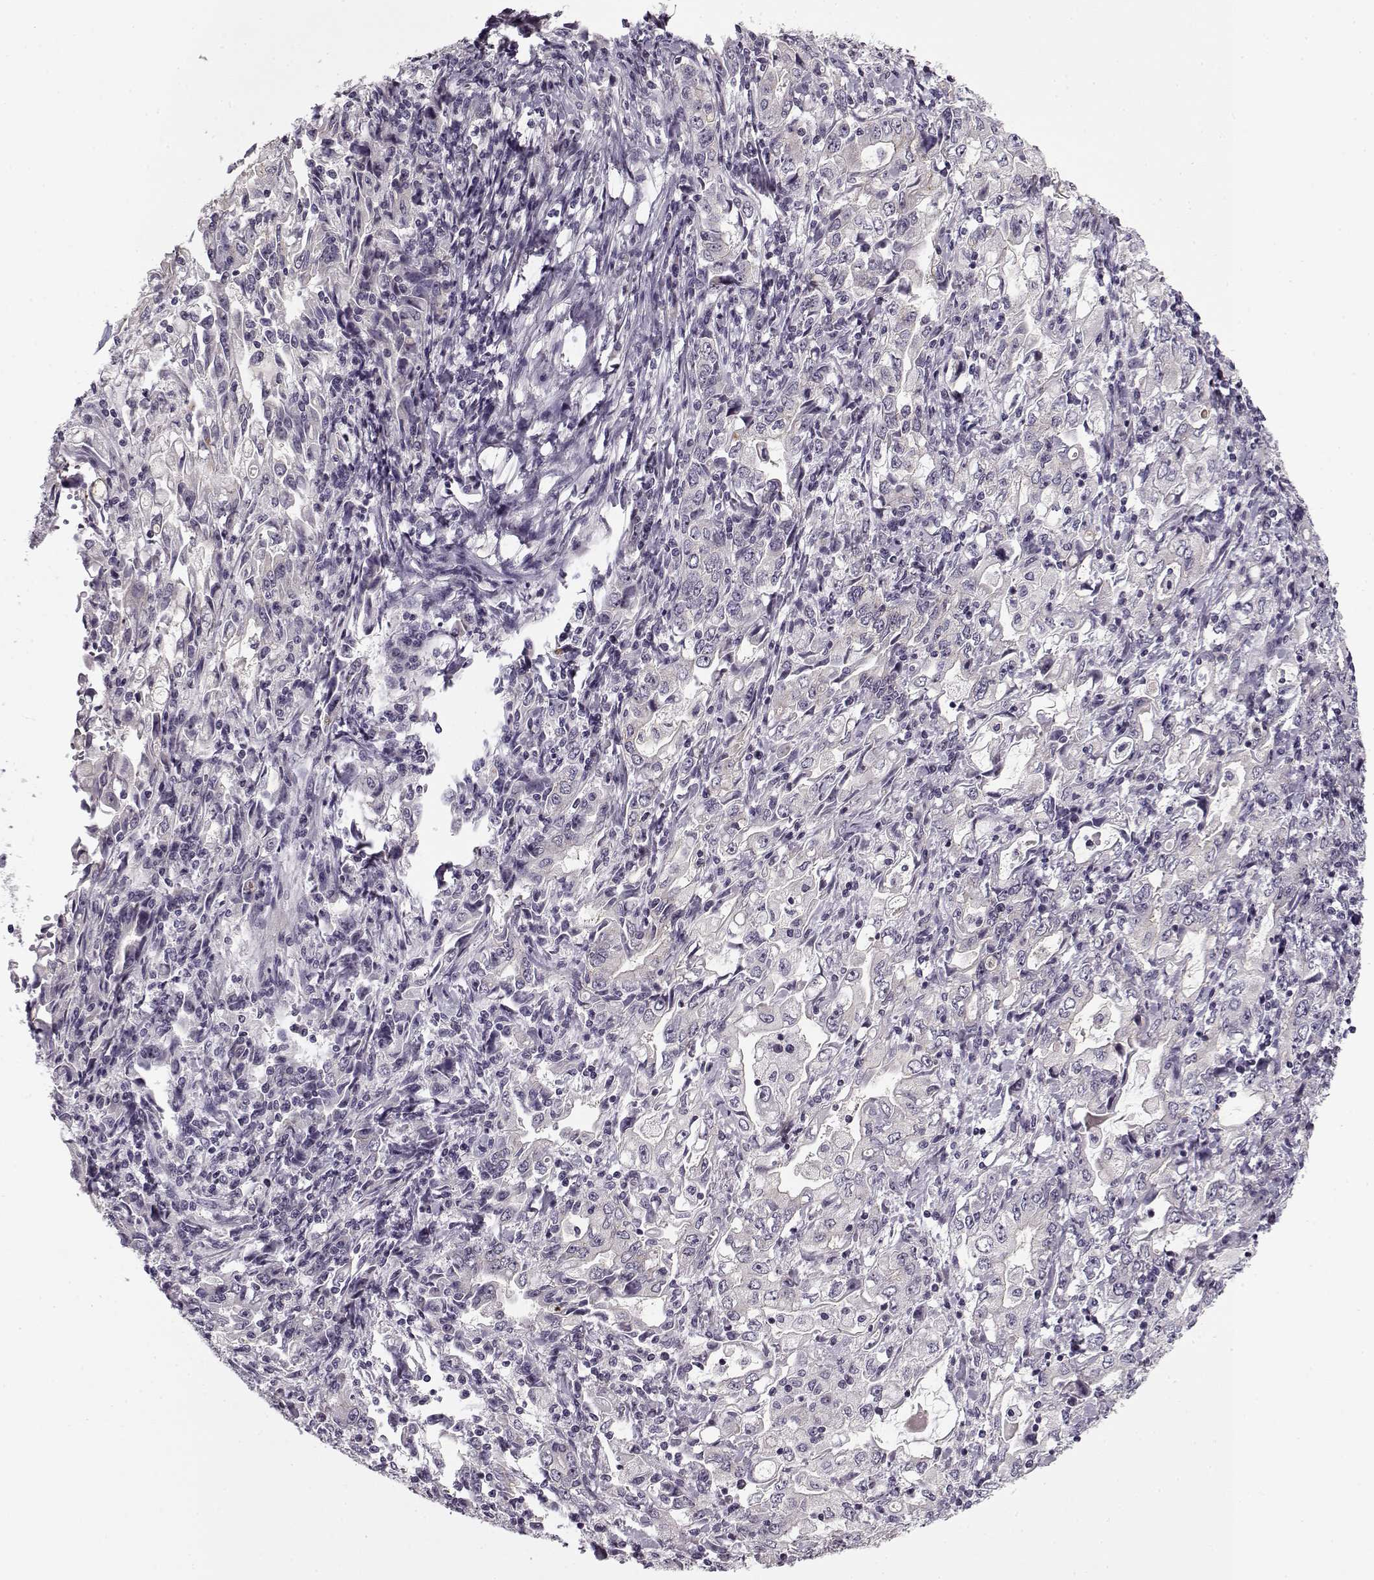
{"staining": {"intensity": "negative", "quantity": "none", "location": "none"}, "tissue": "stomach cancer", "cell_type": "Tumor cells", "image_type": "cancer", "snomed": [{"axis": "morphology", "description": "Adenocarcinoma, NOS"}, {"axis": "topography", "description": "Stomach, lower"}], "caption": "The immunohistochemistry histopathology image has no significant staining in tumor cells of stomach cancer tissue.", "gene": "PNMT", "patient": {"sex": "female", "age": 72}}